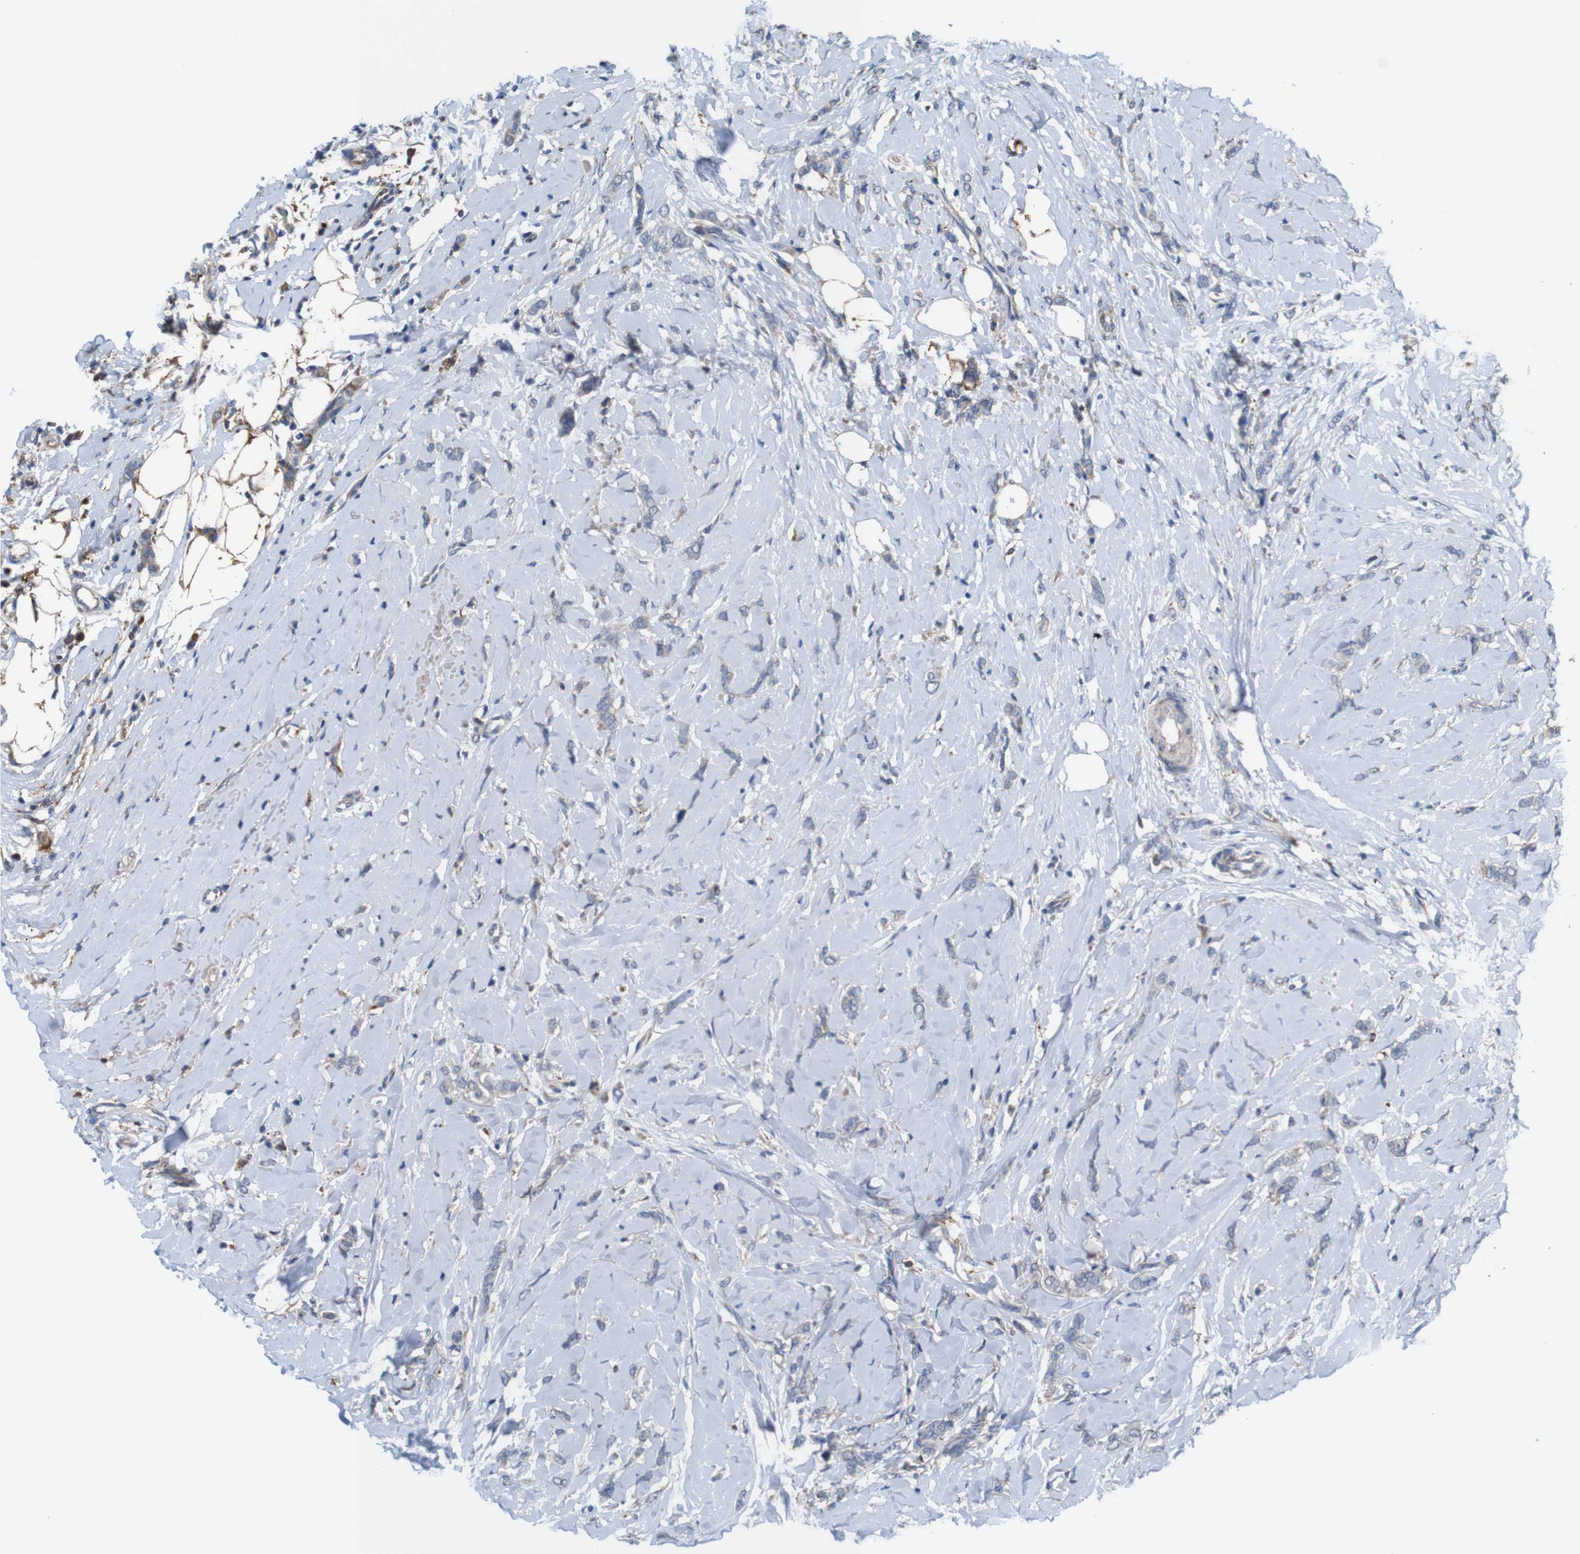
{"staining": {"intensity": "weak", "quantity": "<25%", "location": "cytoplasmic/membranous"}, "tissue": "breast cancer", "cell_type": "Tumor cells", "image_type": "cancer", "snomed": [{"axis": "morphology", "description": "Lobular carcinoma"}, {"axis": "topography", "description": "Skin"}, {"axis": "topography", "description": "Breast"}], "caption": "Immunohistochemistry (IHC) micrograph of neoplastic tissue: breast cancer (lobular carcinoma) stained with DAB (3,3'-diaminobenzidine) demonstrates no significant protein staining in tumor cells. (DAB (3,3'-diaminobenzidine) IHC with hematoxylin counter stain).", "gene": "PTPRR", "patient": {"sex": "female", "age": 46}}